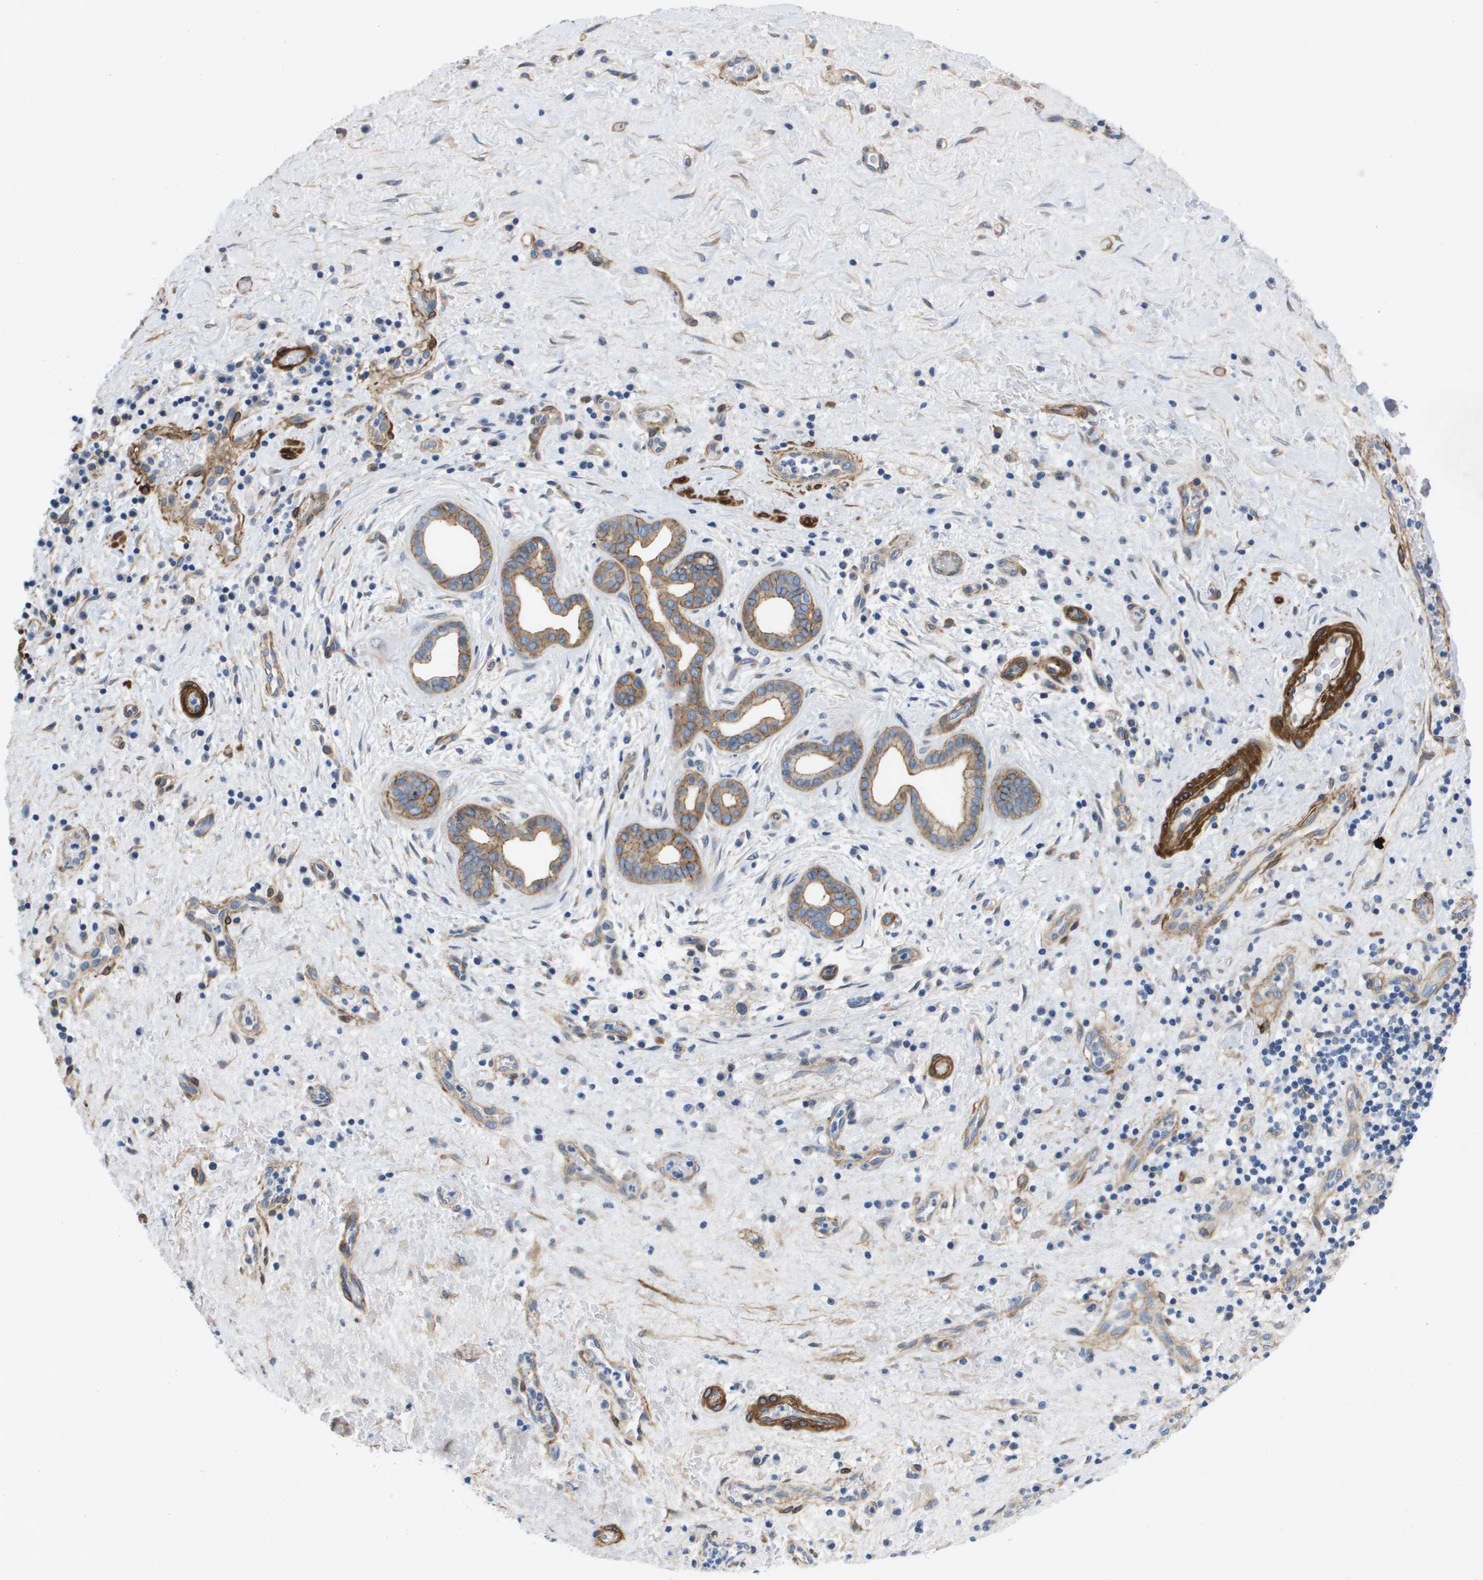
{"staining": {"intensity": "moderate", "quantity": ">75%", "location": "cytoplasmic/membranous"}, "tissue": "liver cancer", "cell_type": "Tumor cells", "image_type": "cancer", "snomed": [{"axis": "morphology", "description": "Cholangiocarcinoma"}, {"axis": "topography", "description": "Liver"}], "caption": "The image demonstrates a brown stain indicating the presence of a protein in the cytoplasmic/membranous of tumor cells in liver cancer. Using DAB (3,3'-diaminobenzidine) (brown) and hematoxylin (blue) stains, captured at high magnification using brightfield microscopy.", "gene": "LPP", "patient": {"sex": "female", "age": 38}}